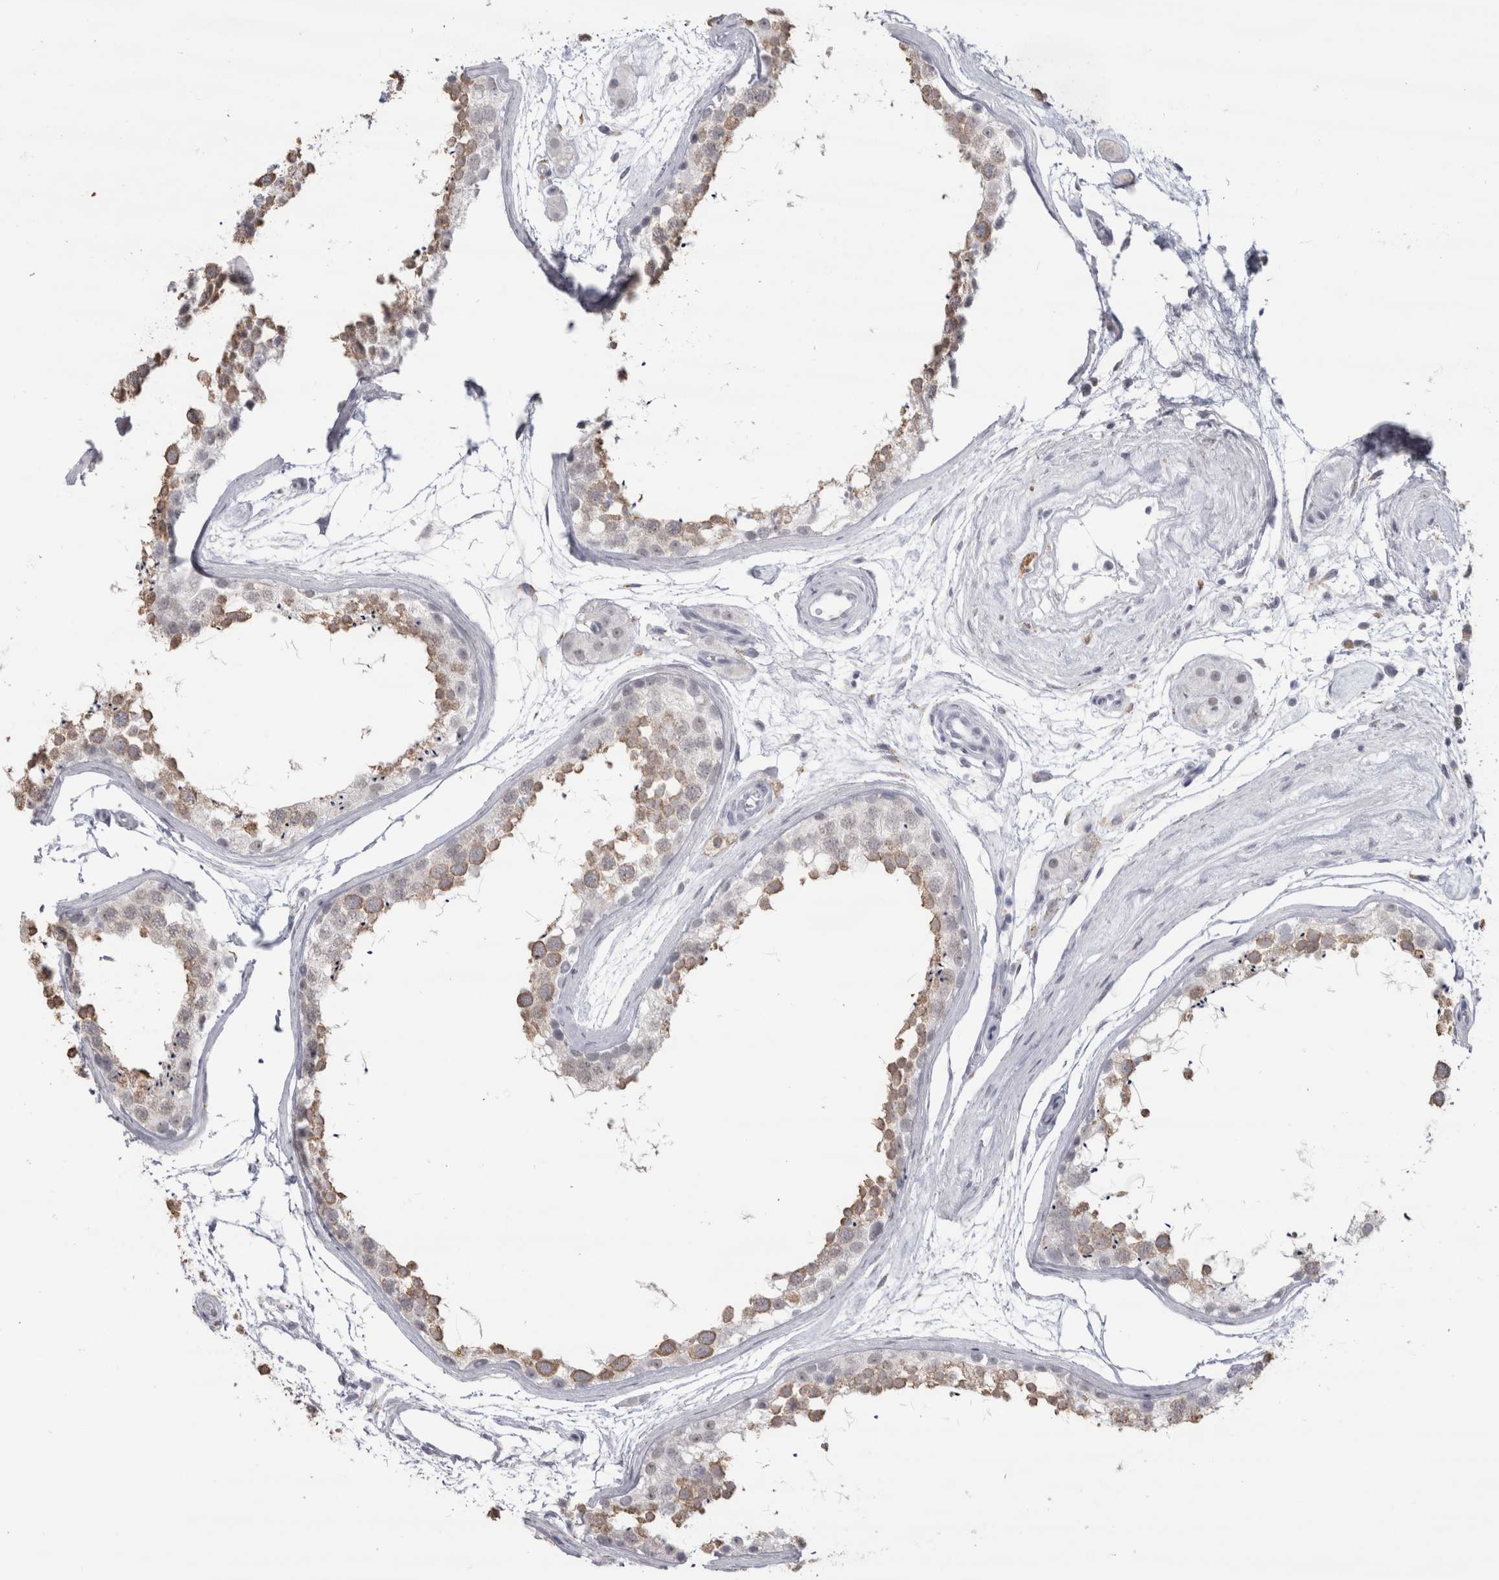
{"staining": {"intensity": "moderate", "quantity": "25%-75%", "location": "cytoplasmic/membranous"}, "tissue": "testis", "cell_type": "Cells in seminiferous ducts", "image_type": "normal", "snomed": [{"axis": "morphology", "description": "Normal tissue, NOS"}, {"axis": "topography", "description": "Testis"}], "caption": "An immunohistochemistry (IHC) histopathology image of normal tissue is shown. Protein staining in brown labels moderate cytoplasmic/membranous positivity in testis within cells in seminiferous ducts.", "gene": "CDH17", "patient": {"sex": "male", "age": 56}}